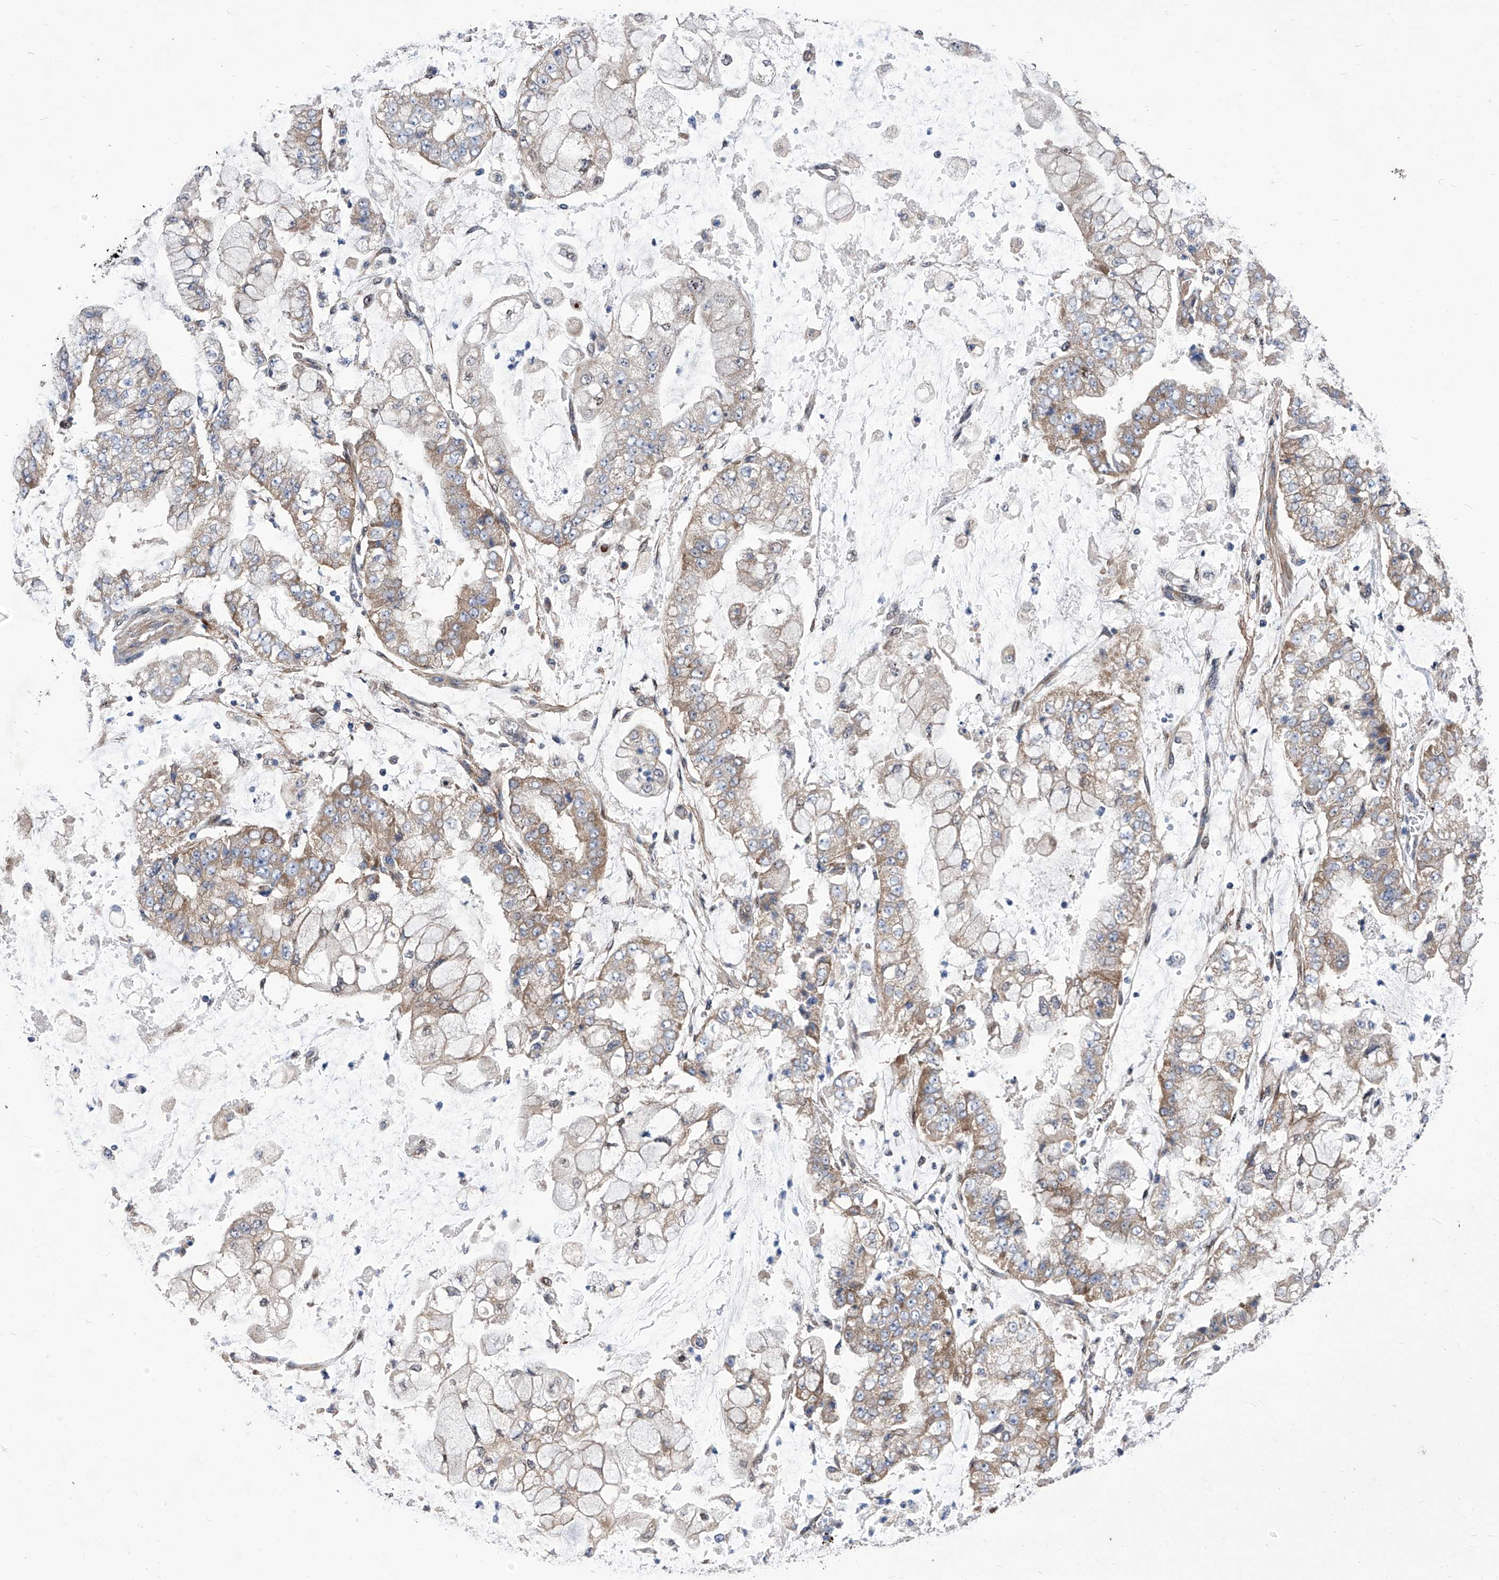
{"staining": {"intensity": "moderate", "quantity": "<25%", "location": "cytoplasmic/membranous"}, "tissue": "stomach cancer", "cell_type": "Tumor cells", "image_type": "cancer", "snomed": [{"axis": "morphology", "description": "Adenocarcinoma, NOS"}, {"axis": "topography", "description": "Stomach"}], "caption": "The photomicrograph reveals a brown stain indicating the presence of a protein in the cytoplasmic/membranous of tumor cells in adenocarcinoma (stomach).", "gene": "KTI12", "patient": {"sex": "male", "age": 76}}